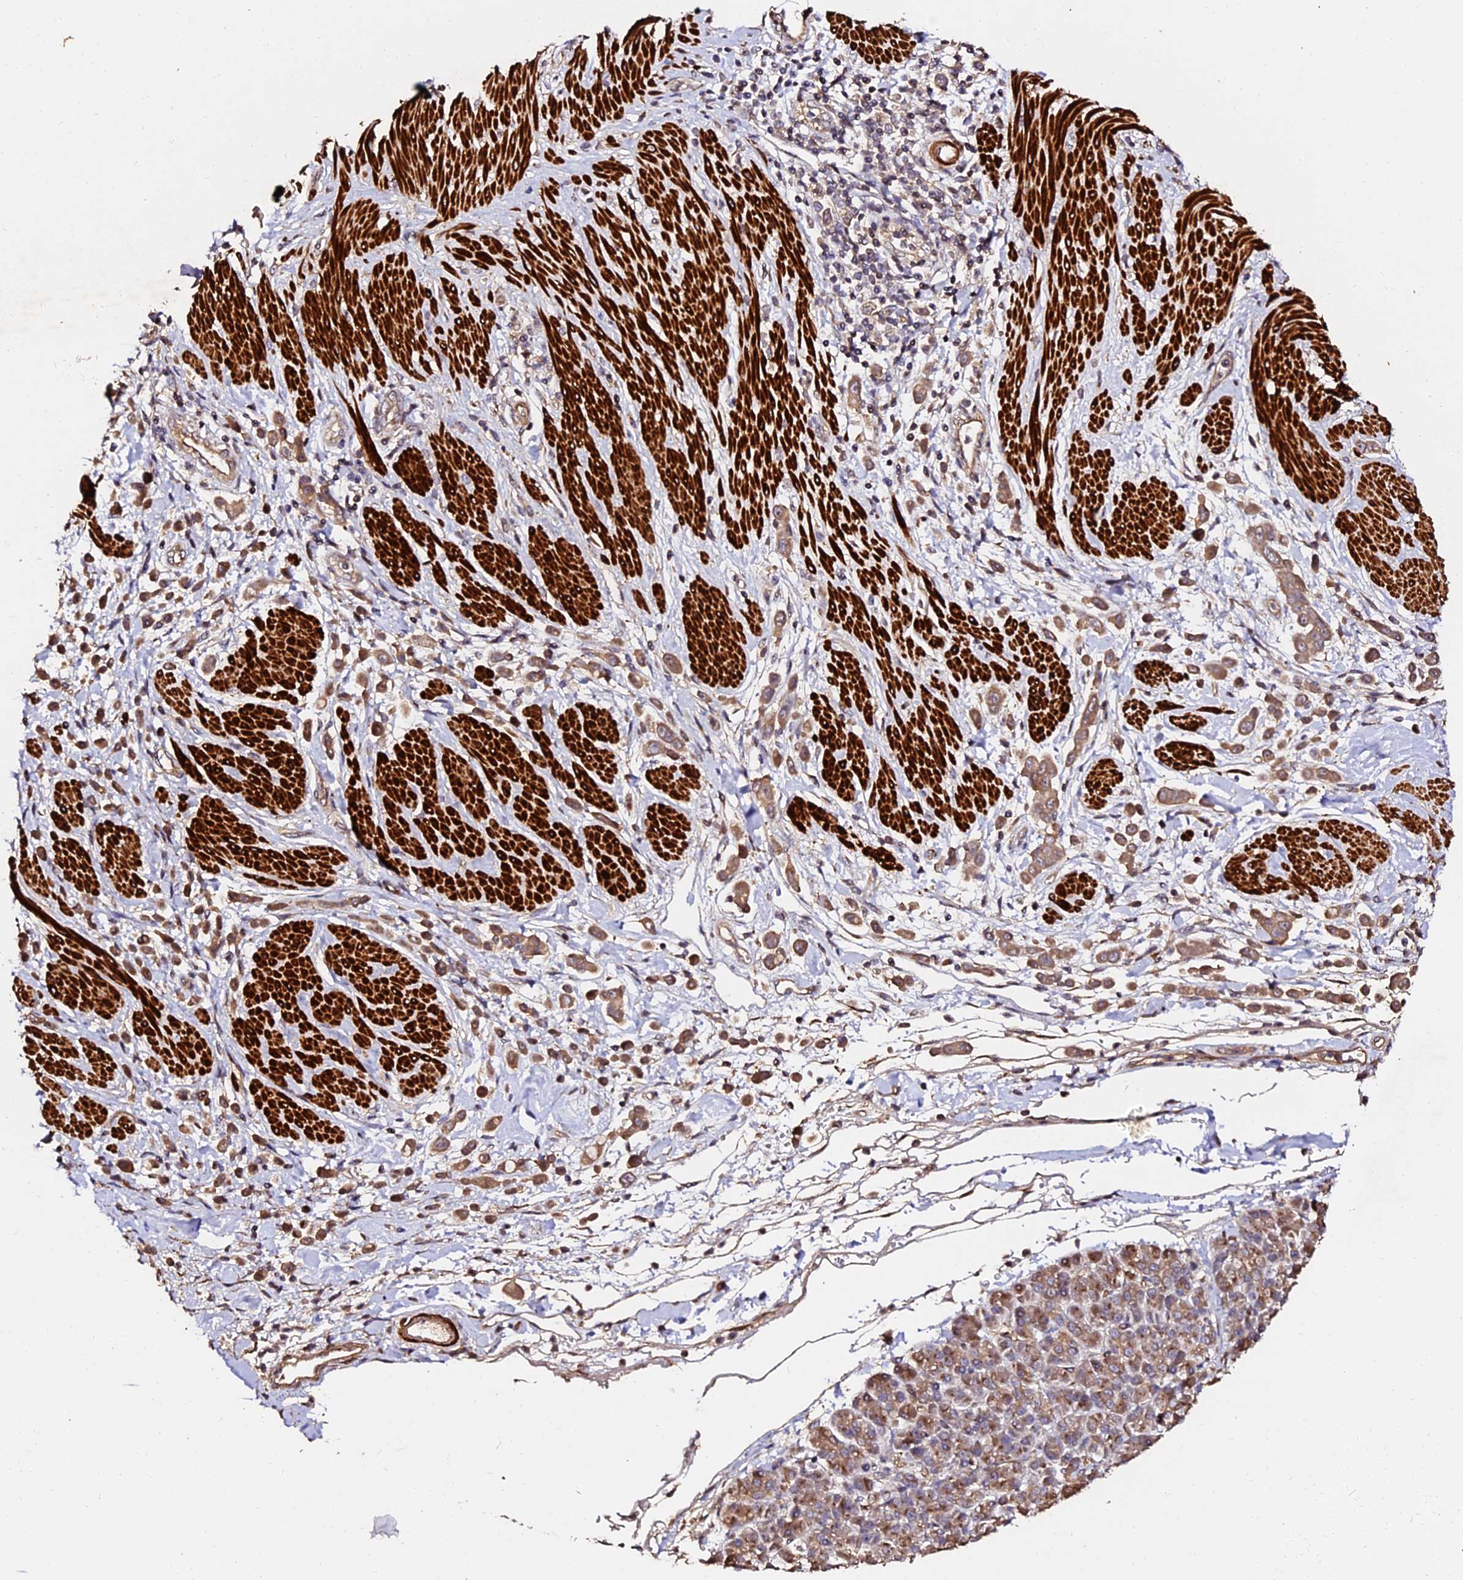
{"staining": {"intensity": "moderate", "quantity": ">75%", "location": "cytoplasmic/membranous"}, "tissue": "pancreatic cancer", "cell_type": "Tumor cells", "image_type": "cancer", "snomed": [{"axis": "morphology", "description": "Normal tissue, NOS"}, {"axis": "morphology", "description": "Adenocarcinoma, NOS"}, {"axis": "topography", "description": "Pancreas"}], "caption": "Adenocarcinoma (pancreatic) tissue exhibits moderate cytoplasmic/membranous expression in about >75% of tumor cells, visualized by immunohistochemistry. The staining was performed using DAB (3,3'-diaminobenzidine) to visualize the protein expression in brown, while the nuclei were stained in blue with hematoxylin (Magnification: 20x).", "gene": "TDO2", "patient": {"sex": "female", "age": 64}}